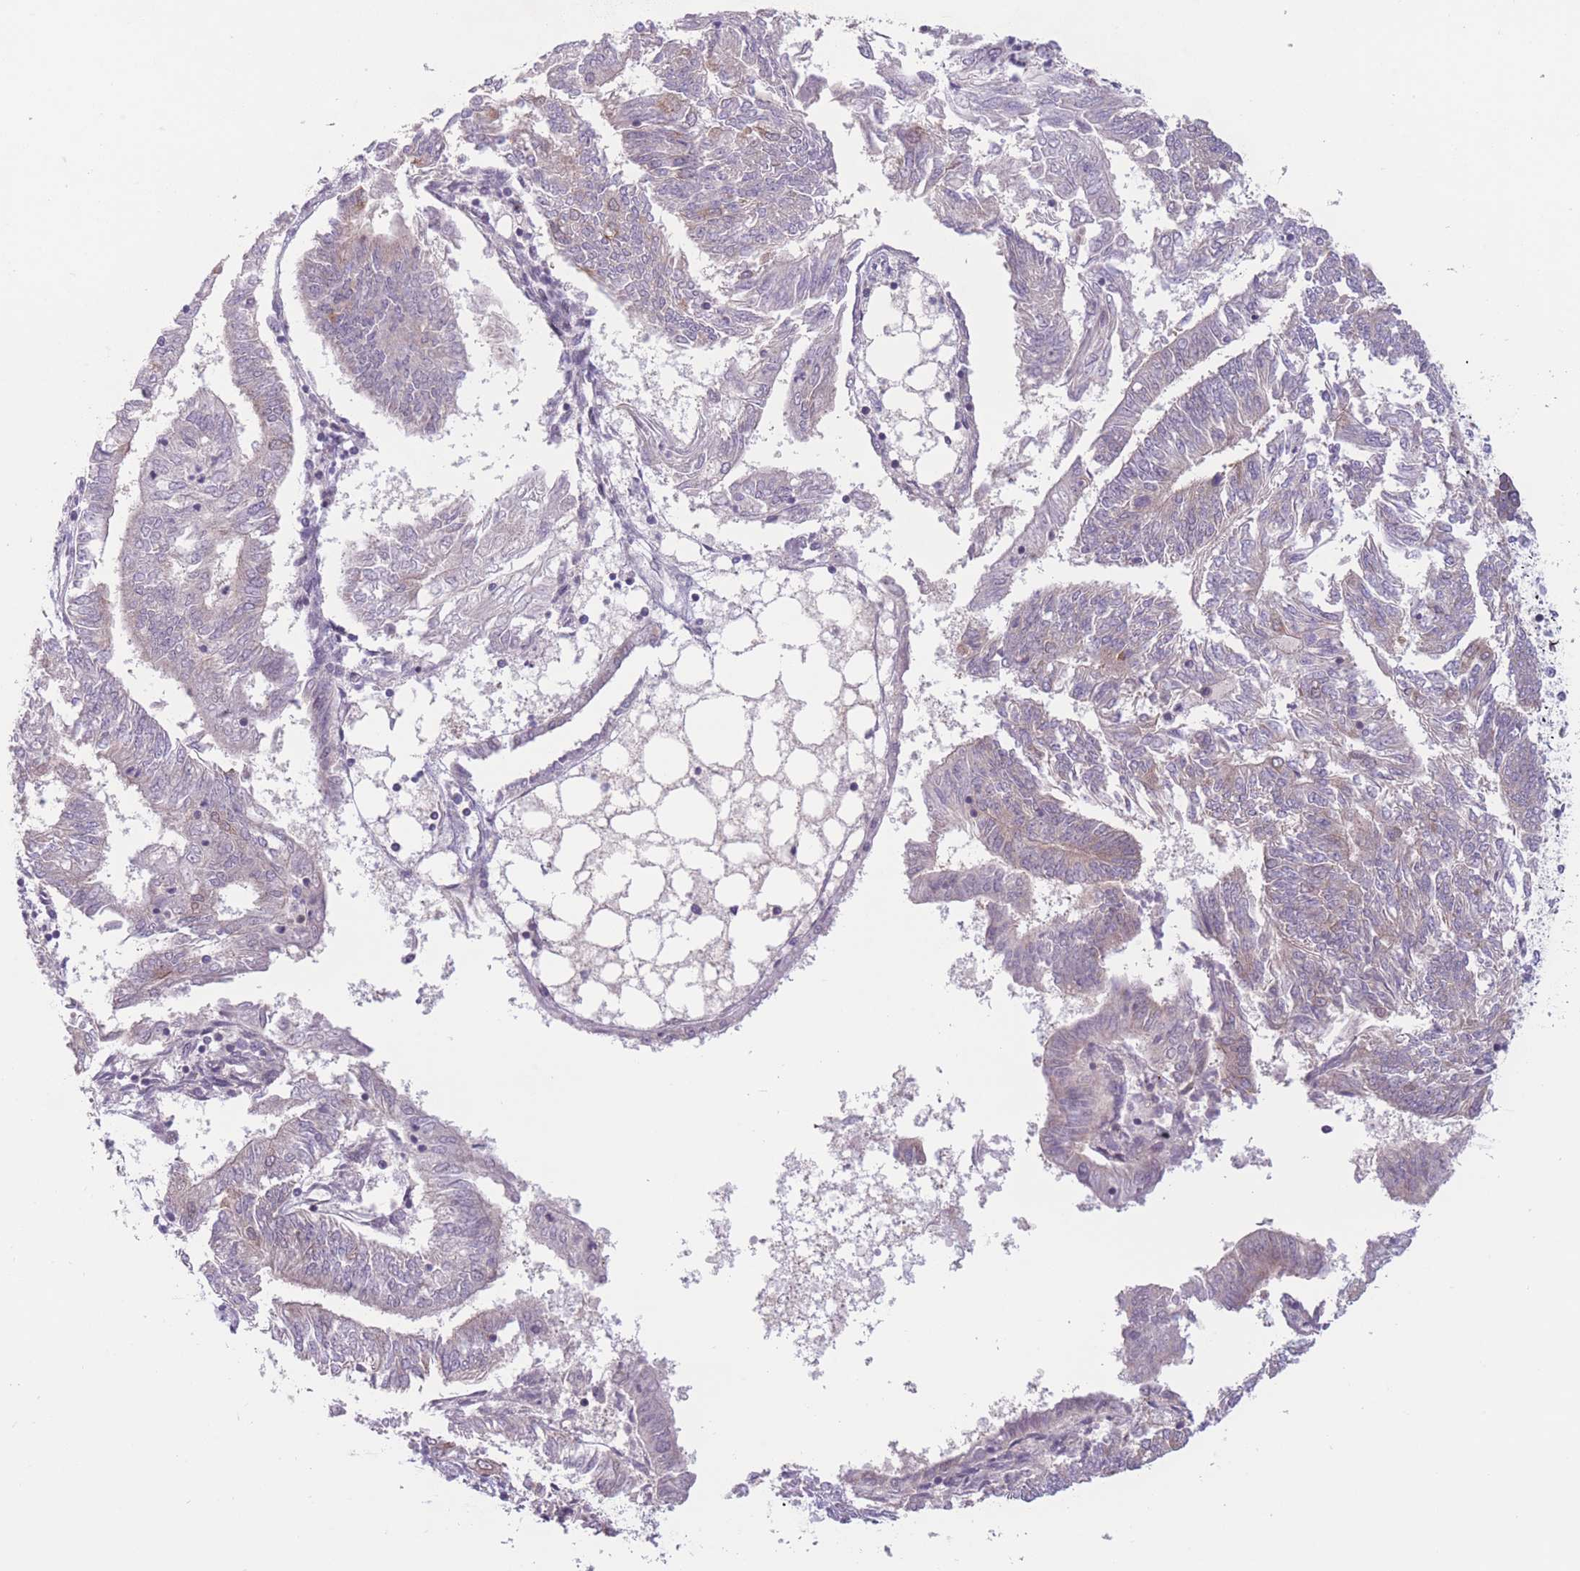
{"staining": {"intensity": "weak", "quantity": "<25%", "location": "cytoplasmic/membranous"}, "tissue": "endometrial cancer", "cell_type": "Tumor cells", "image_type": "cancer", "snomed": [{"axis": "morphology", "description": "Adenocarcinoma, NOS"}, {"axis": "topography", "description": "Endometrium"}], "caption": "Immunohistochemistry photomicrograph of neoplastic tissue: human adenocarcinoma (endometrial) stained with DAB (3,3'-diaminobenzidine) reveals no significant protein staining in tumor cells.", "gene": "ZNF439", "patient": {"sex": "female", "age": 58}}